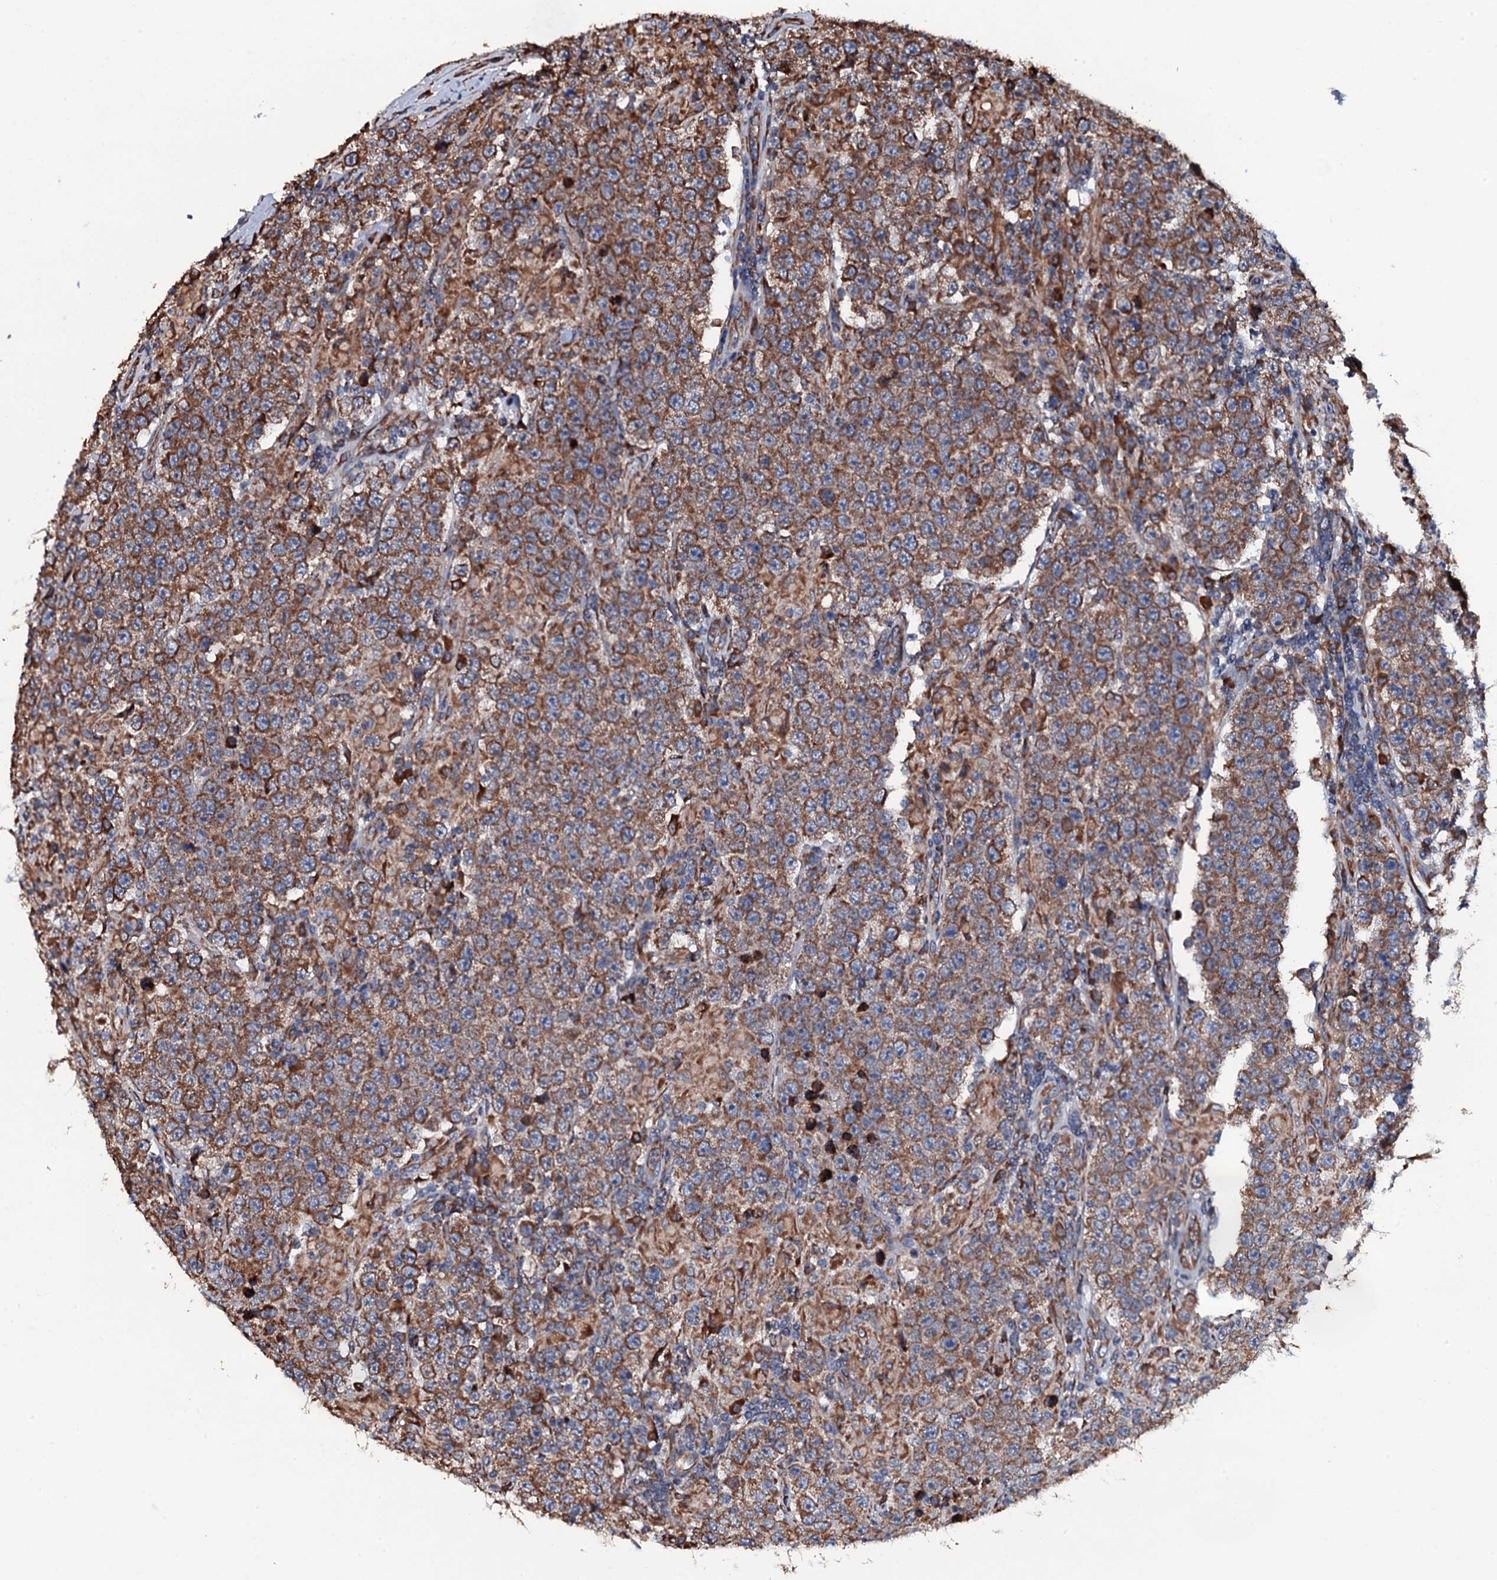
{"staining": {"intensity": "moderate", "quantity": ">75%", "location": "cytoplasmic/membranous"}, "tissue": "testis cancer", "cell_type": "Tumor cells", "image_type": "cancer", "snomed": [{"axis": "morphology", "description": "Normal tissue, NOS"}, {"axis": "morphology", "description": "Urothelial carcinoma, High grade"}, {"axis": "morphology", "description": "Seminoma, NOS"}, {"axis": "morphology", "description": "Carcinoma, Embryonal, NOS"}, {"axis": "topography", "description": "Urinary bladder"}, {"axis": "topography", "description": "Testis"}], "caption": "This is a histology image of immunohistochemistry staining of testis cancer, which shows moderate expression in the cytoplasmic/membranous of tumor cells.", "gene": "RAB12", "patient": {"sex": "male", "age": 41}}